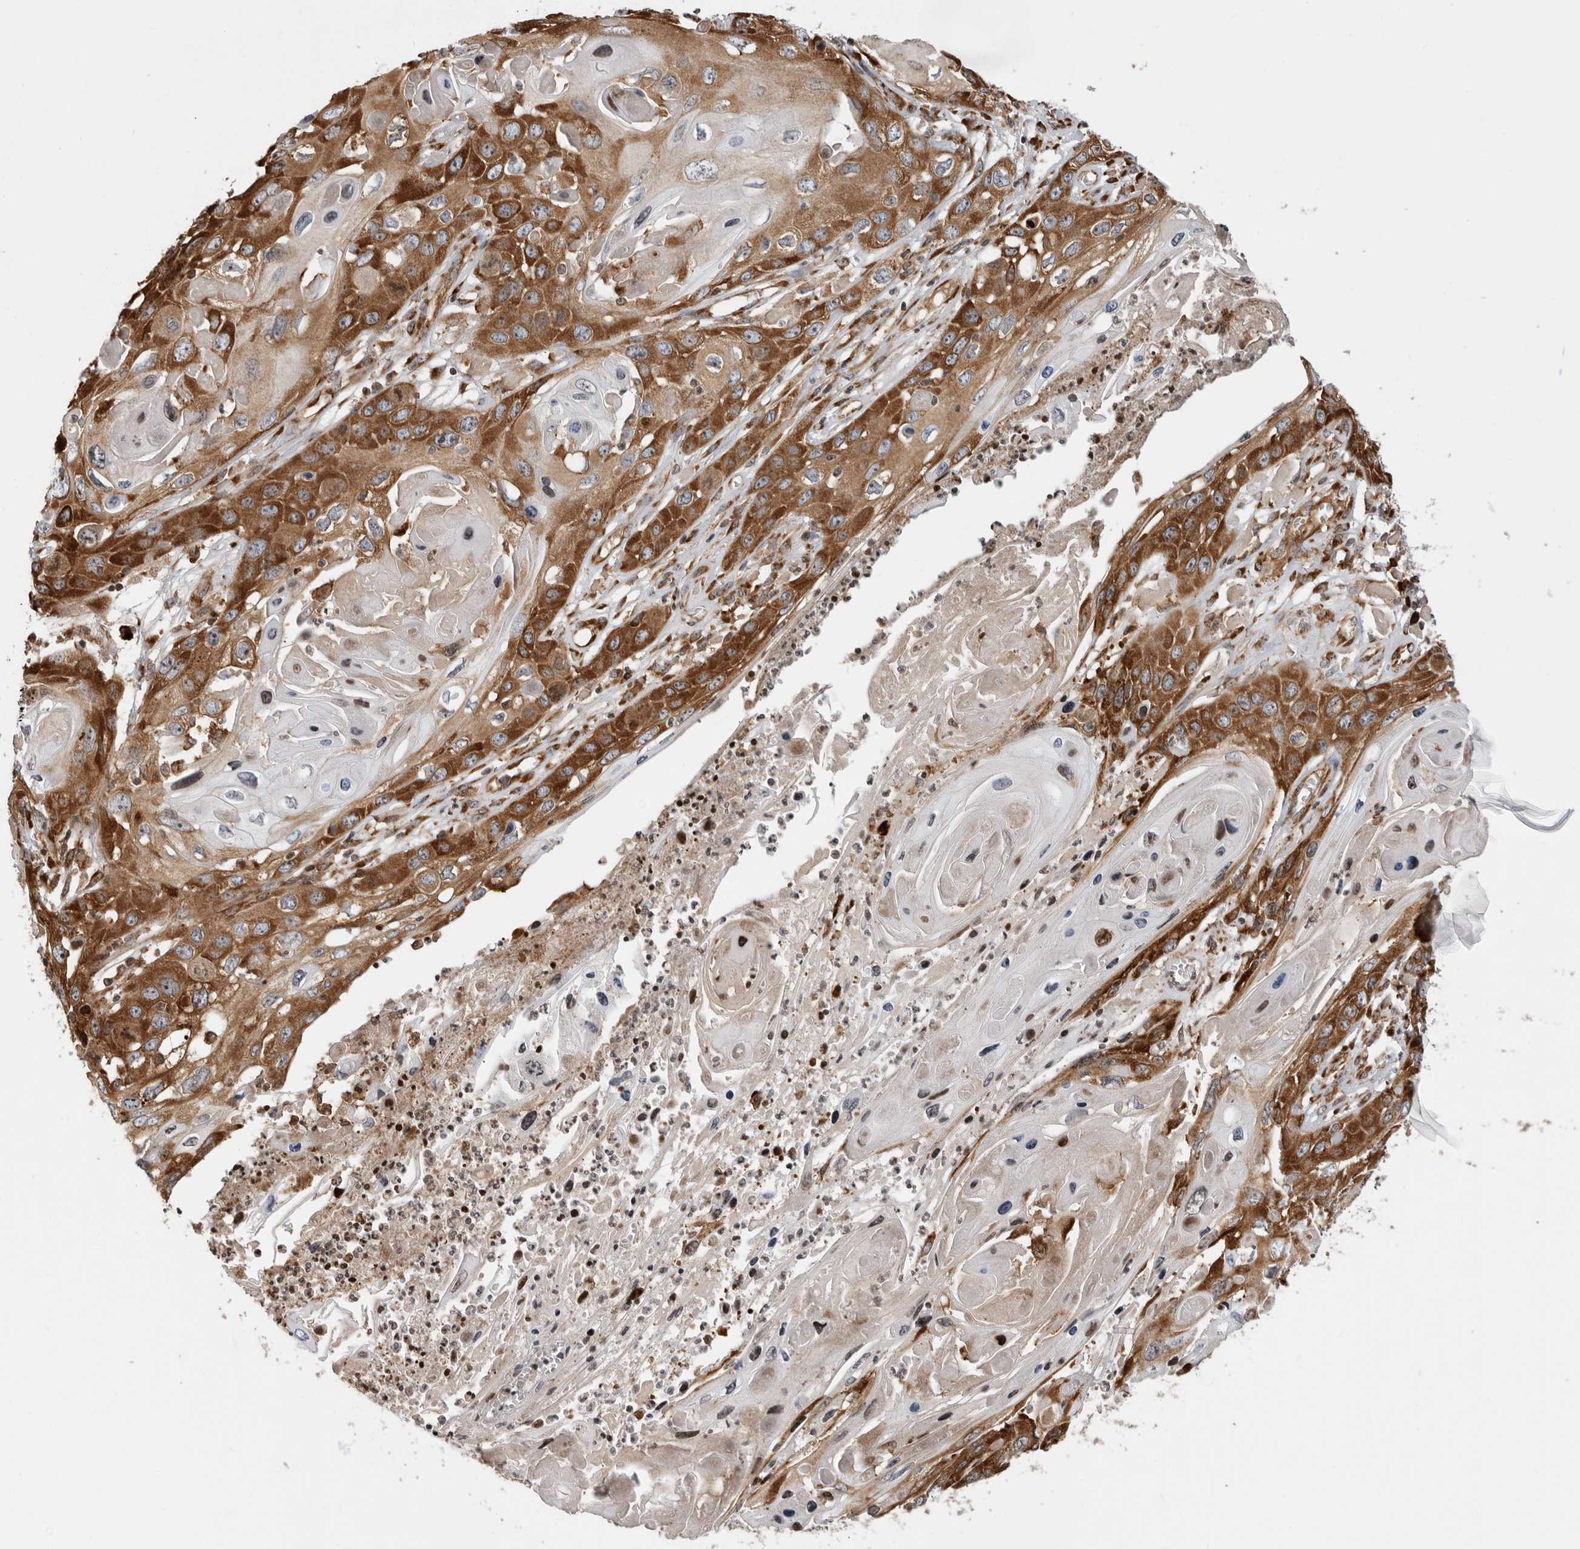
{"staining": {"intensity": "moderate", "quantity": ">75%", "location": "cytoplasmic/membranous"}, "tissue": "skin cancer", "cell_type": "Tumor cells", "image_type": "cancer", "snomed": [{"axis": "morphology", "description": "Squamous cell carcinoma, NOS"}, {"axis": "topography", "description": "Skin"}], "caption": "An image of human skin cancer (squamous cell carcinoma) stained for a protein demonstrates moderate cytoplasmic/membranous brown staining in tumor cells.", "gene": "FZD3", "patient": {"sex": "male", "age": 55}}